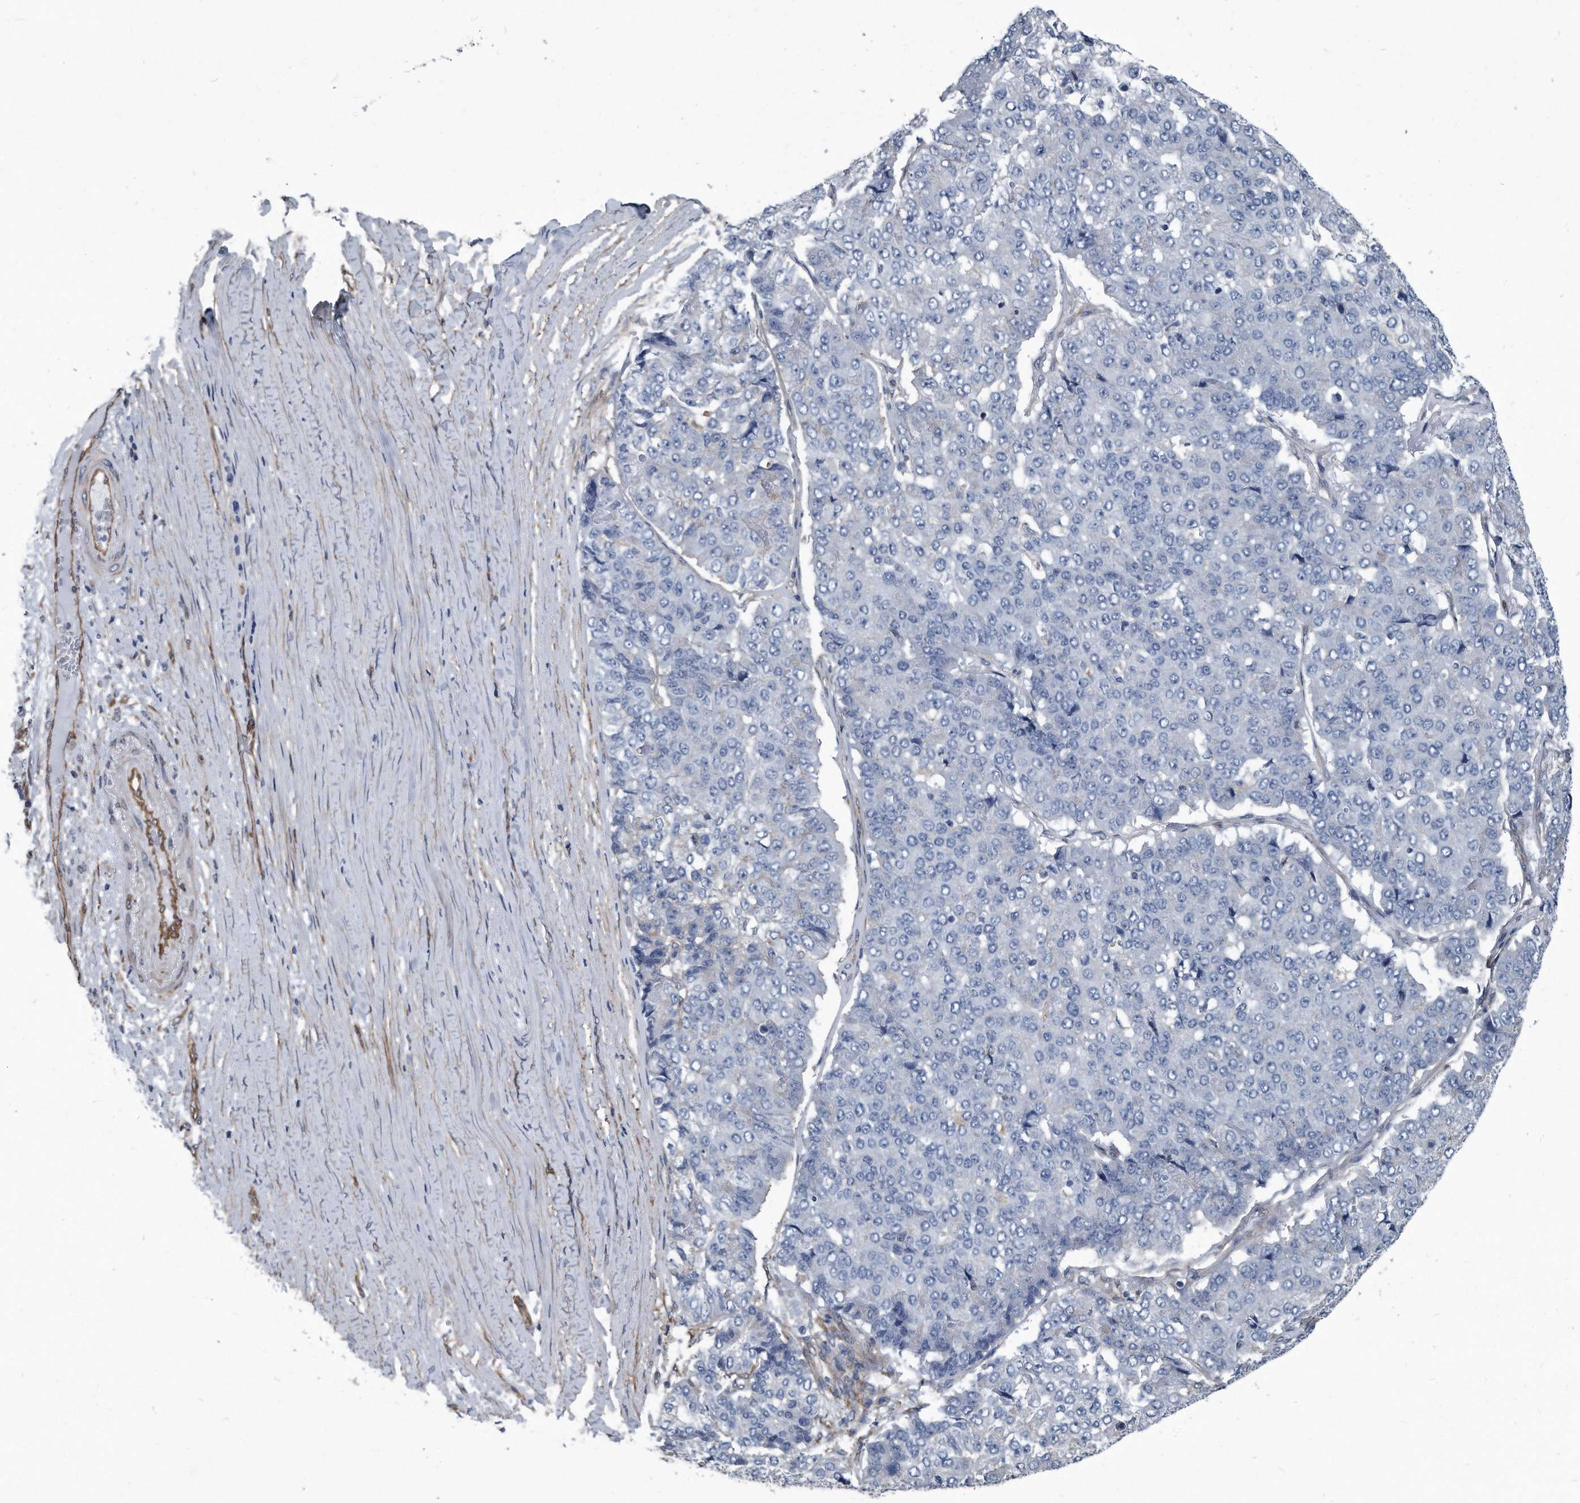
{"staining": {"intensity": "negative", "quantity": "none", "location": "none"}, "tissue": "pancreatic cancer", "cell_type": "Tumor cells", "image_type": "cancer", "snomed": [{"axis": "morphology", "description": "Adenocarcinoma, NOS"}, {"axis": "topography", "description": "Pancreas"}], "caption": "The image exhibits no significant expression in tumor cells of adenocarcinoma (pancreatic).", "gene": "PLEC", "patient": {"sex": "male", "age": 50}}